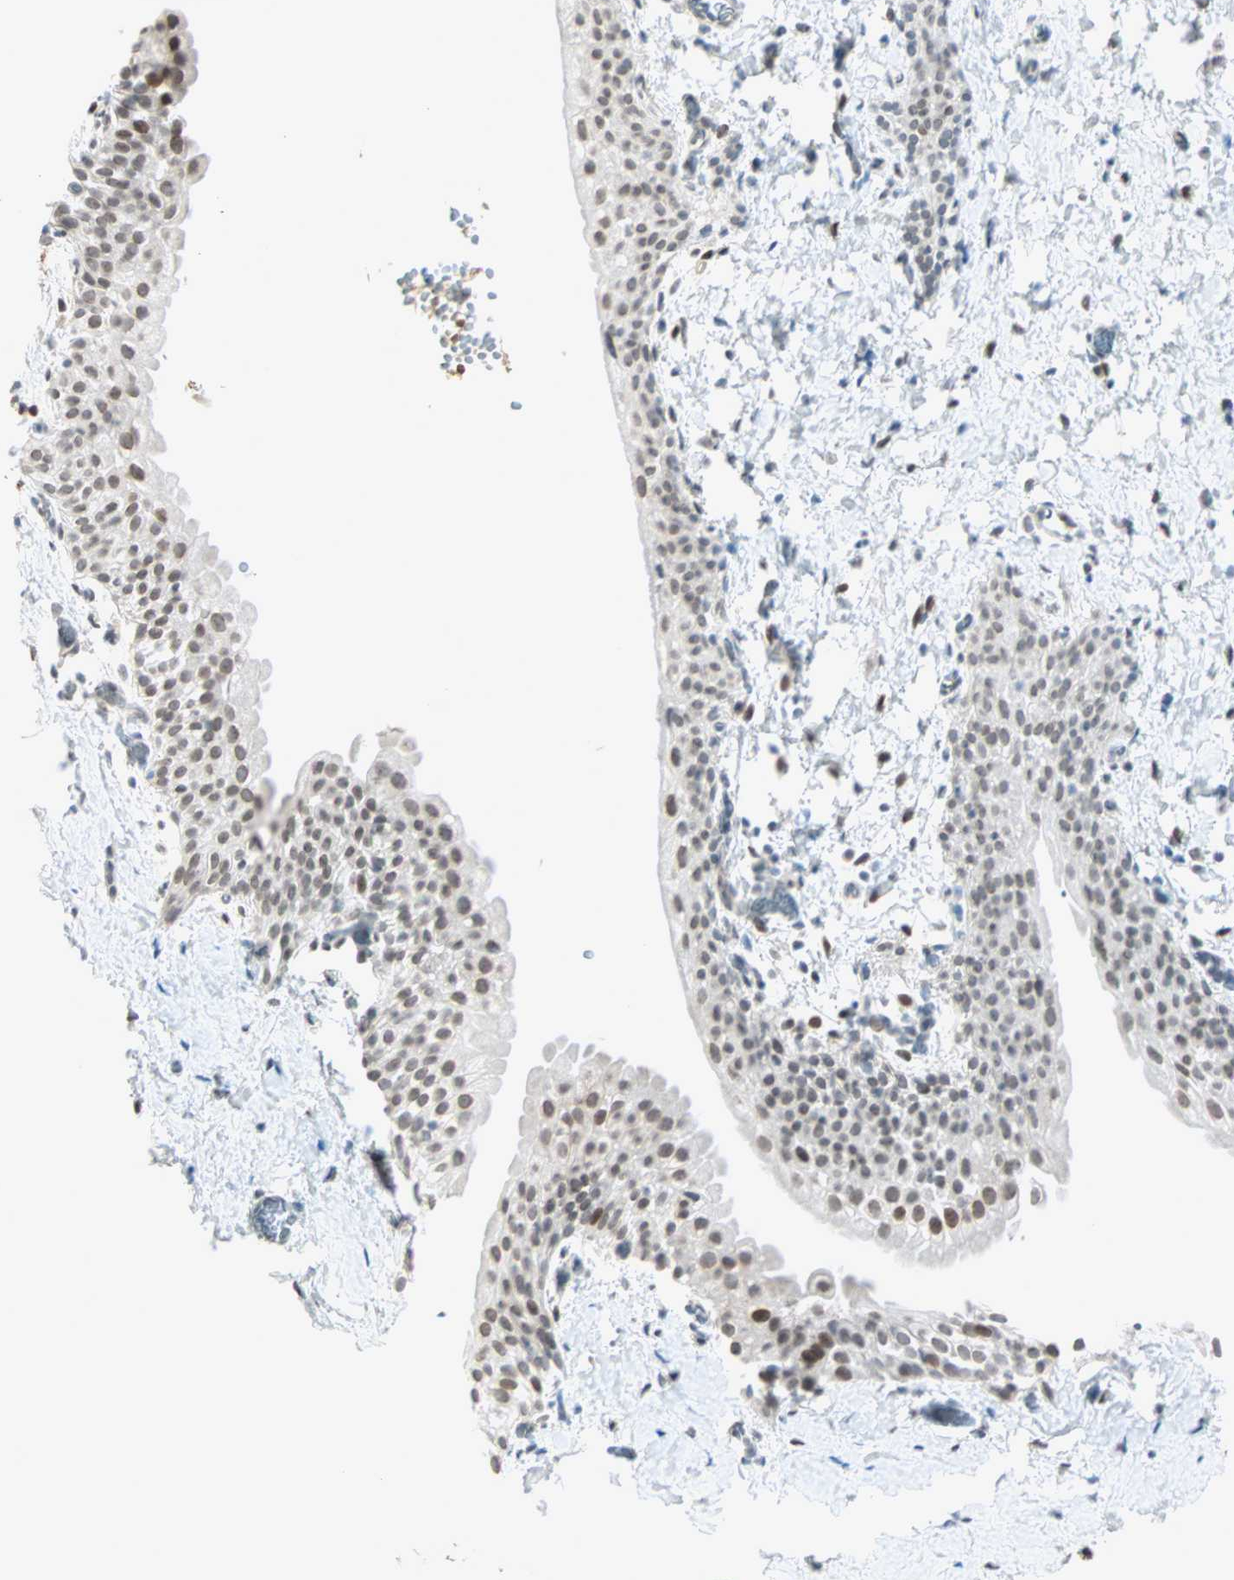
{"staining": {"intensity": "negative", "quantity": "none", "location": "none"}, "tissue": "smooth muscle", "cell_type": "Smooth muscle cells", "image_type": "normal", "snomed": [{"axis": "morphology", "description": "Normal tissue, NOS"}, {"axis": "topography", "description": "Smooth muscle"}], "caption": "Smooth muscle cells show no significant protein expression in unremarkable smooth muscle. (IHC, brightfield microscopy, high magnification).", "gene": "BCAN", "patient": {"sex": "male", "age": 16}}